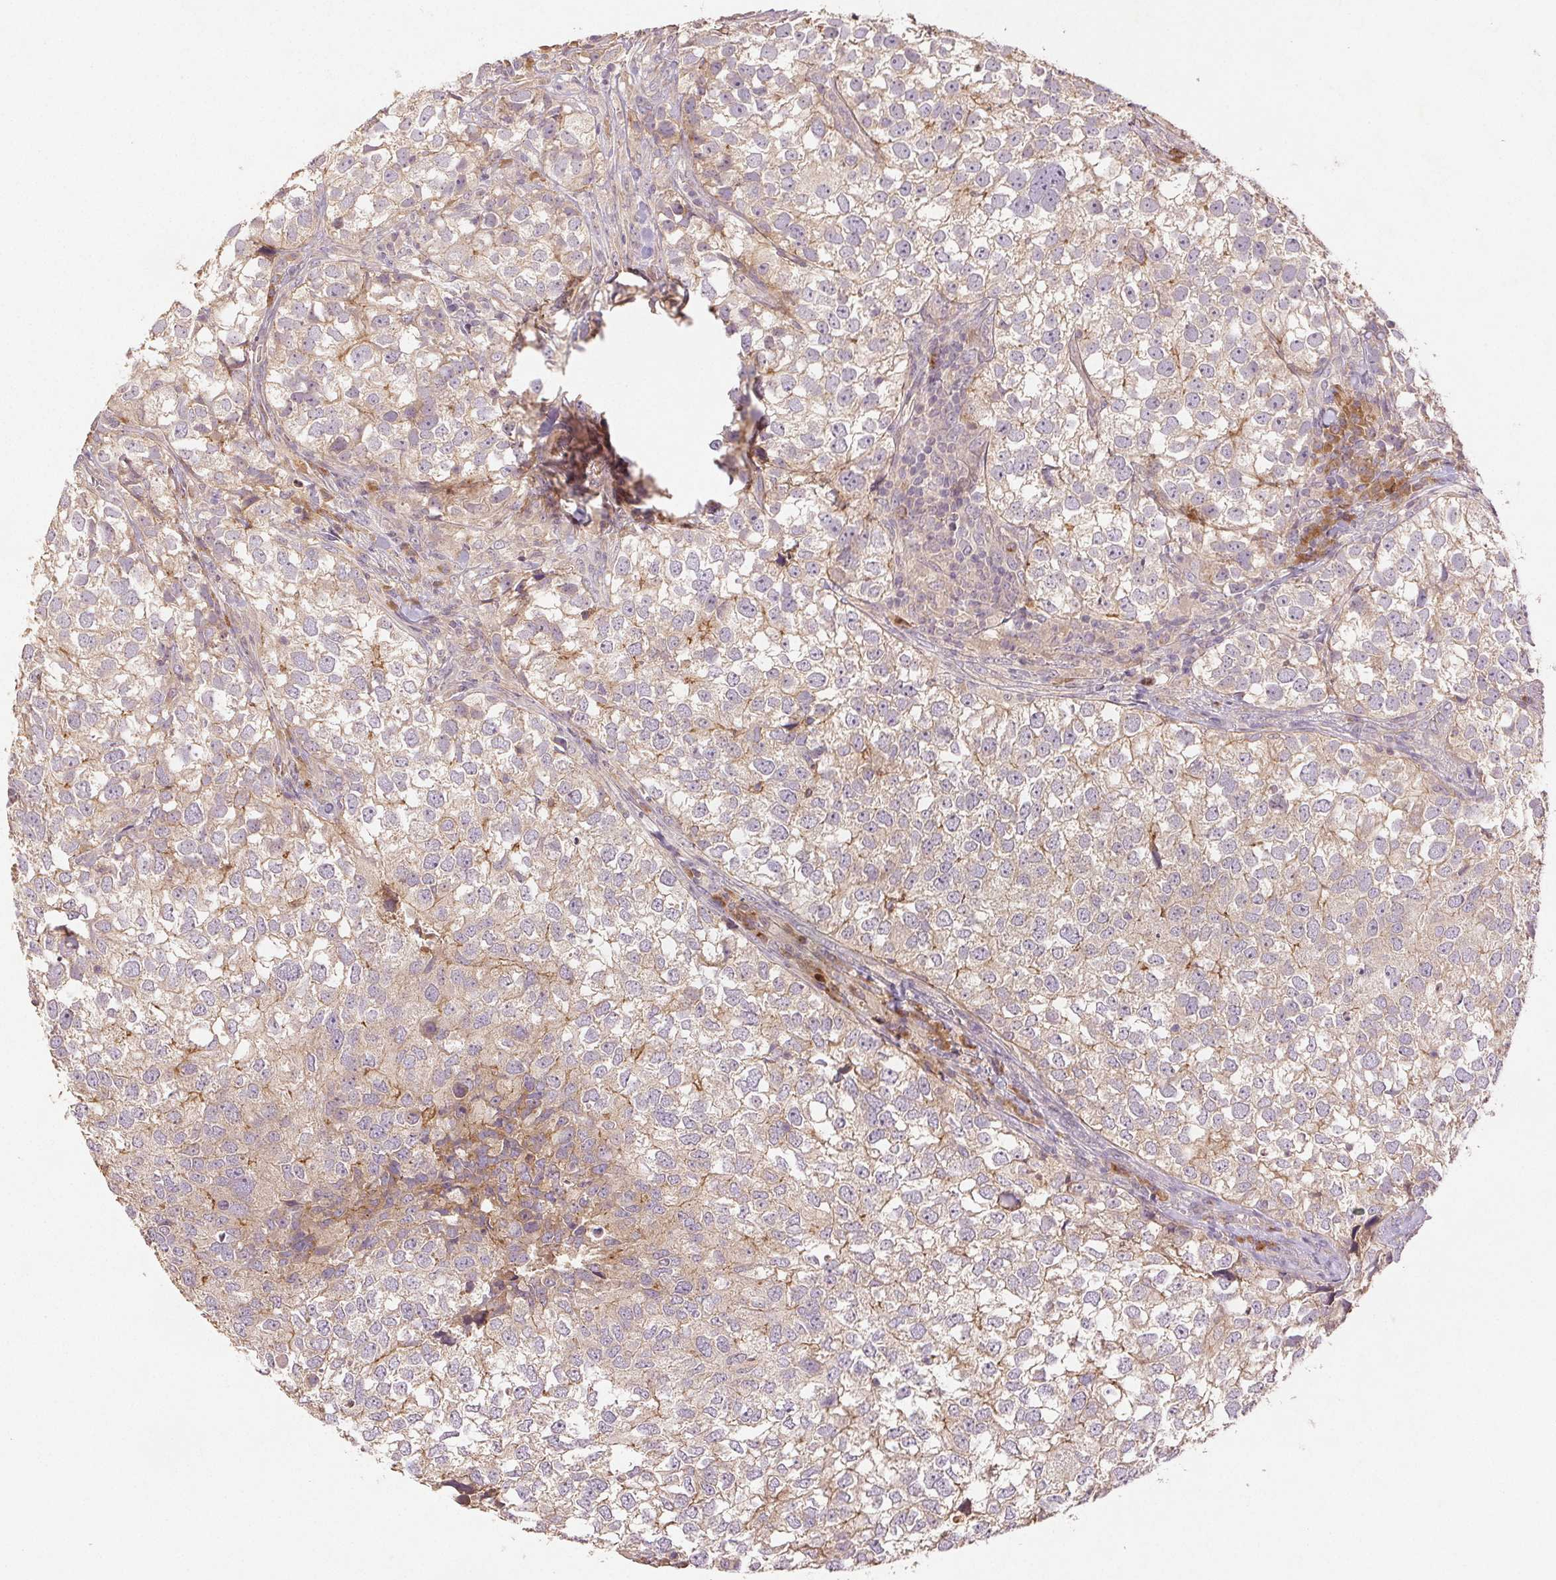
{"staining": {"intensity": "weak", "quantity": "25%-75%", "location": "cytoplasmic/membranous"}, "tissue": "breast cancer", "cell_type": "Tumor cells", "image_type": "cancer", "snomed": [{"axis": "morphology", "description": "Duct carcinoma"}, {"axis": "topography", "description": "Breast"}], "caption": "An immunohistochemistry (IHC) photomicrograph of neoplastic tissue is shown. Protein staining in brown highlights weak cytoplasmic/membranous positivity in breast cancer (intraductal carcinoma) within tumor cells. (DAB (3,3'-diaminobenzidine) IHC, brown staining for protein, blue staining for nuclei).", "gene": "YIF1B", "patient": {"sex": "female", "age": 30}}